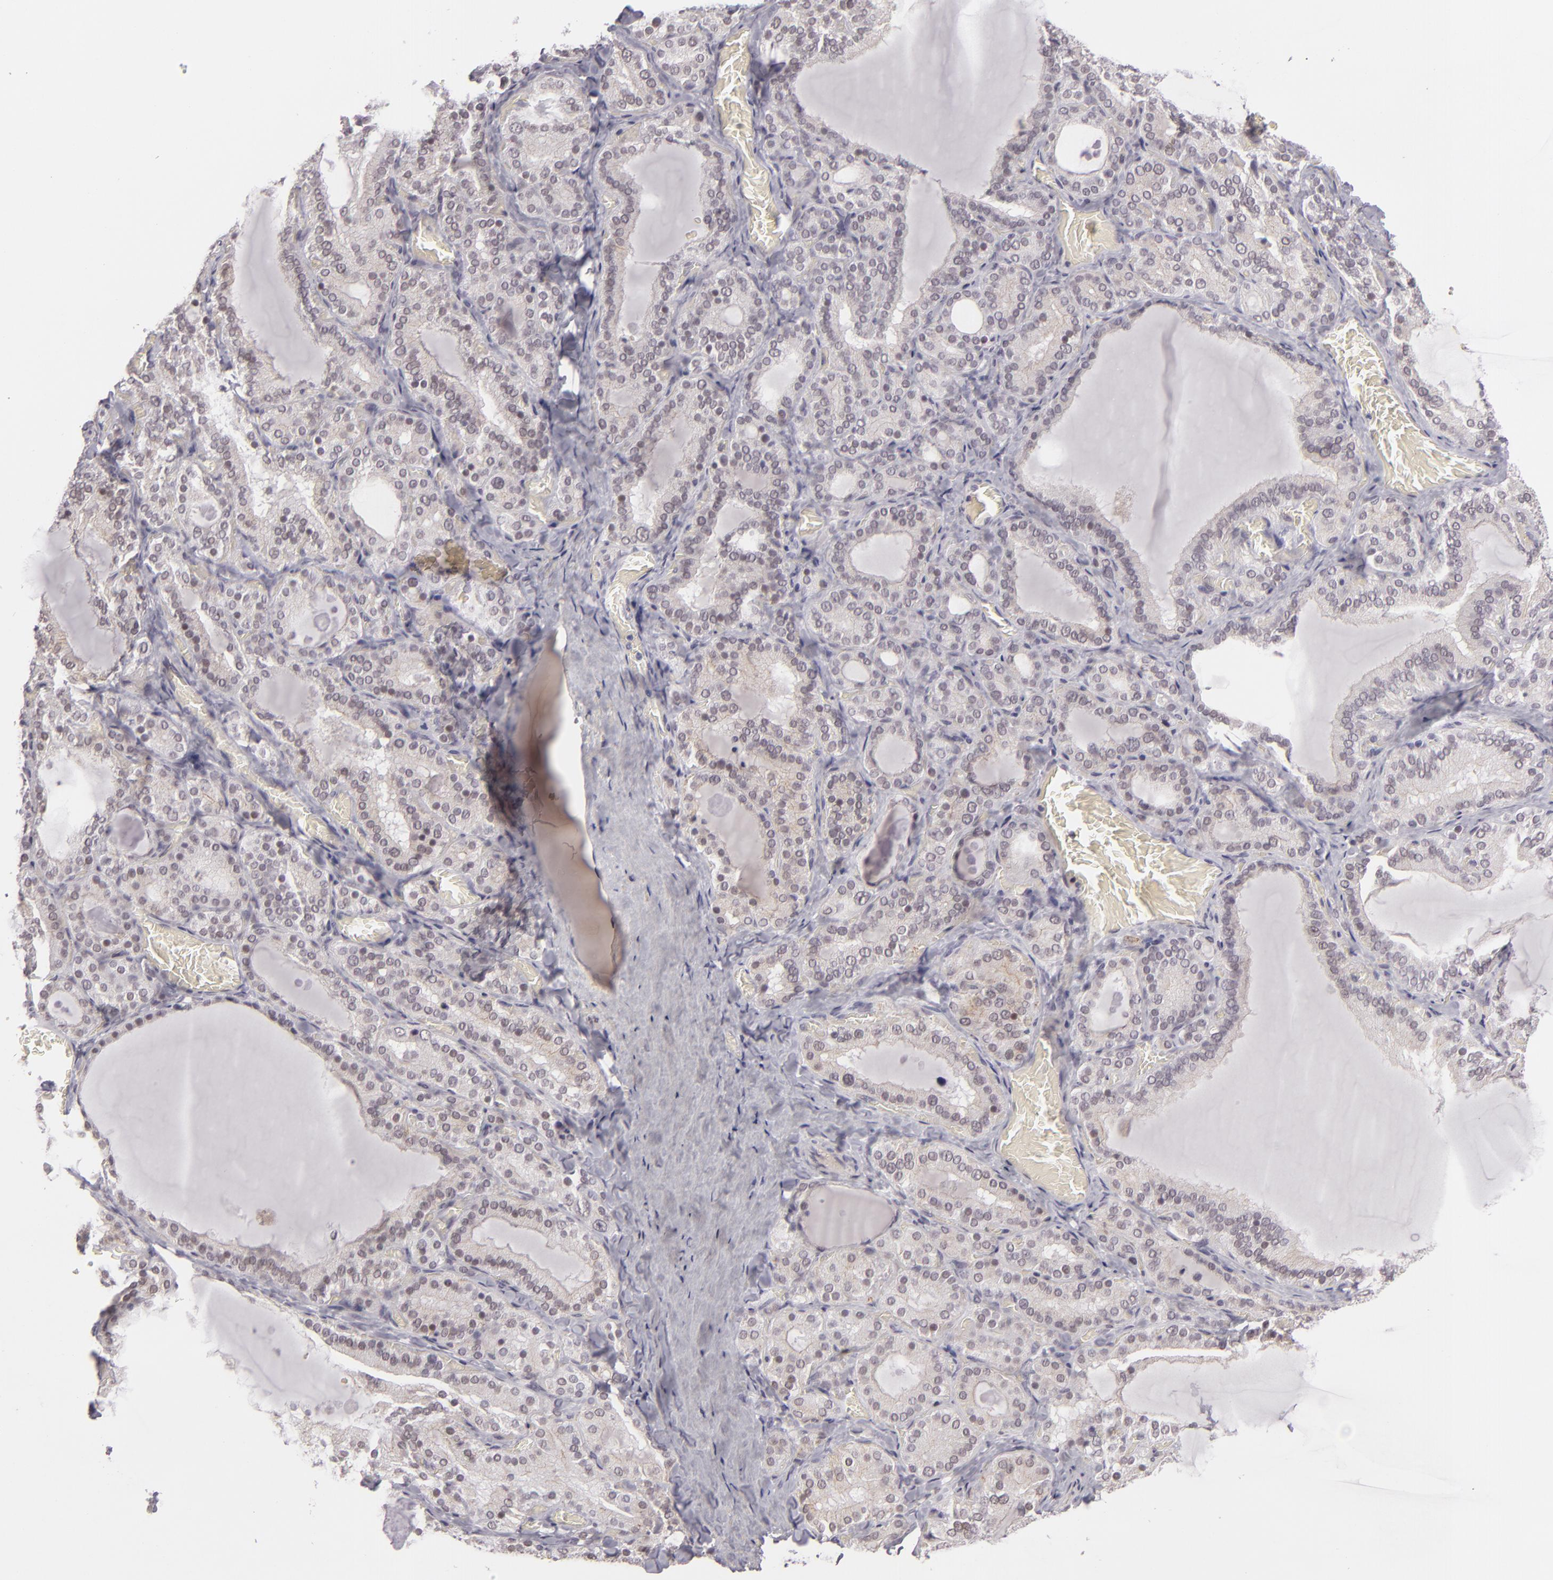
{"staining": {"intensity": "weak", "quantity": "25%-75%", "location": "nuclear"}, "tissue": "thyroid gland", "cell_type": "Glandular cells", "image_type": "normal", "snomed": [{"axis": "morphology", "description": "Normal tissue, NOS"}, {"axis": "topography", "description": "Thyroid gland"}], "caption": "Human thyroid gland stained with a brown dye reveals weak nuclear positive staining in about 25%-75% of glandular cells.", "gene": "ZNF205", "patient": {"sex": "female", "age": 33}}